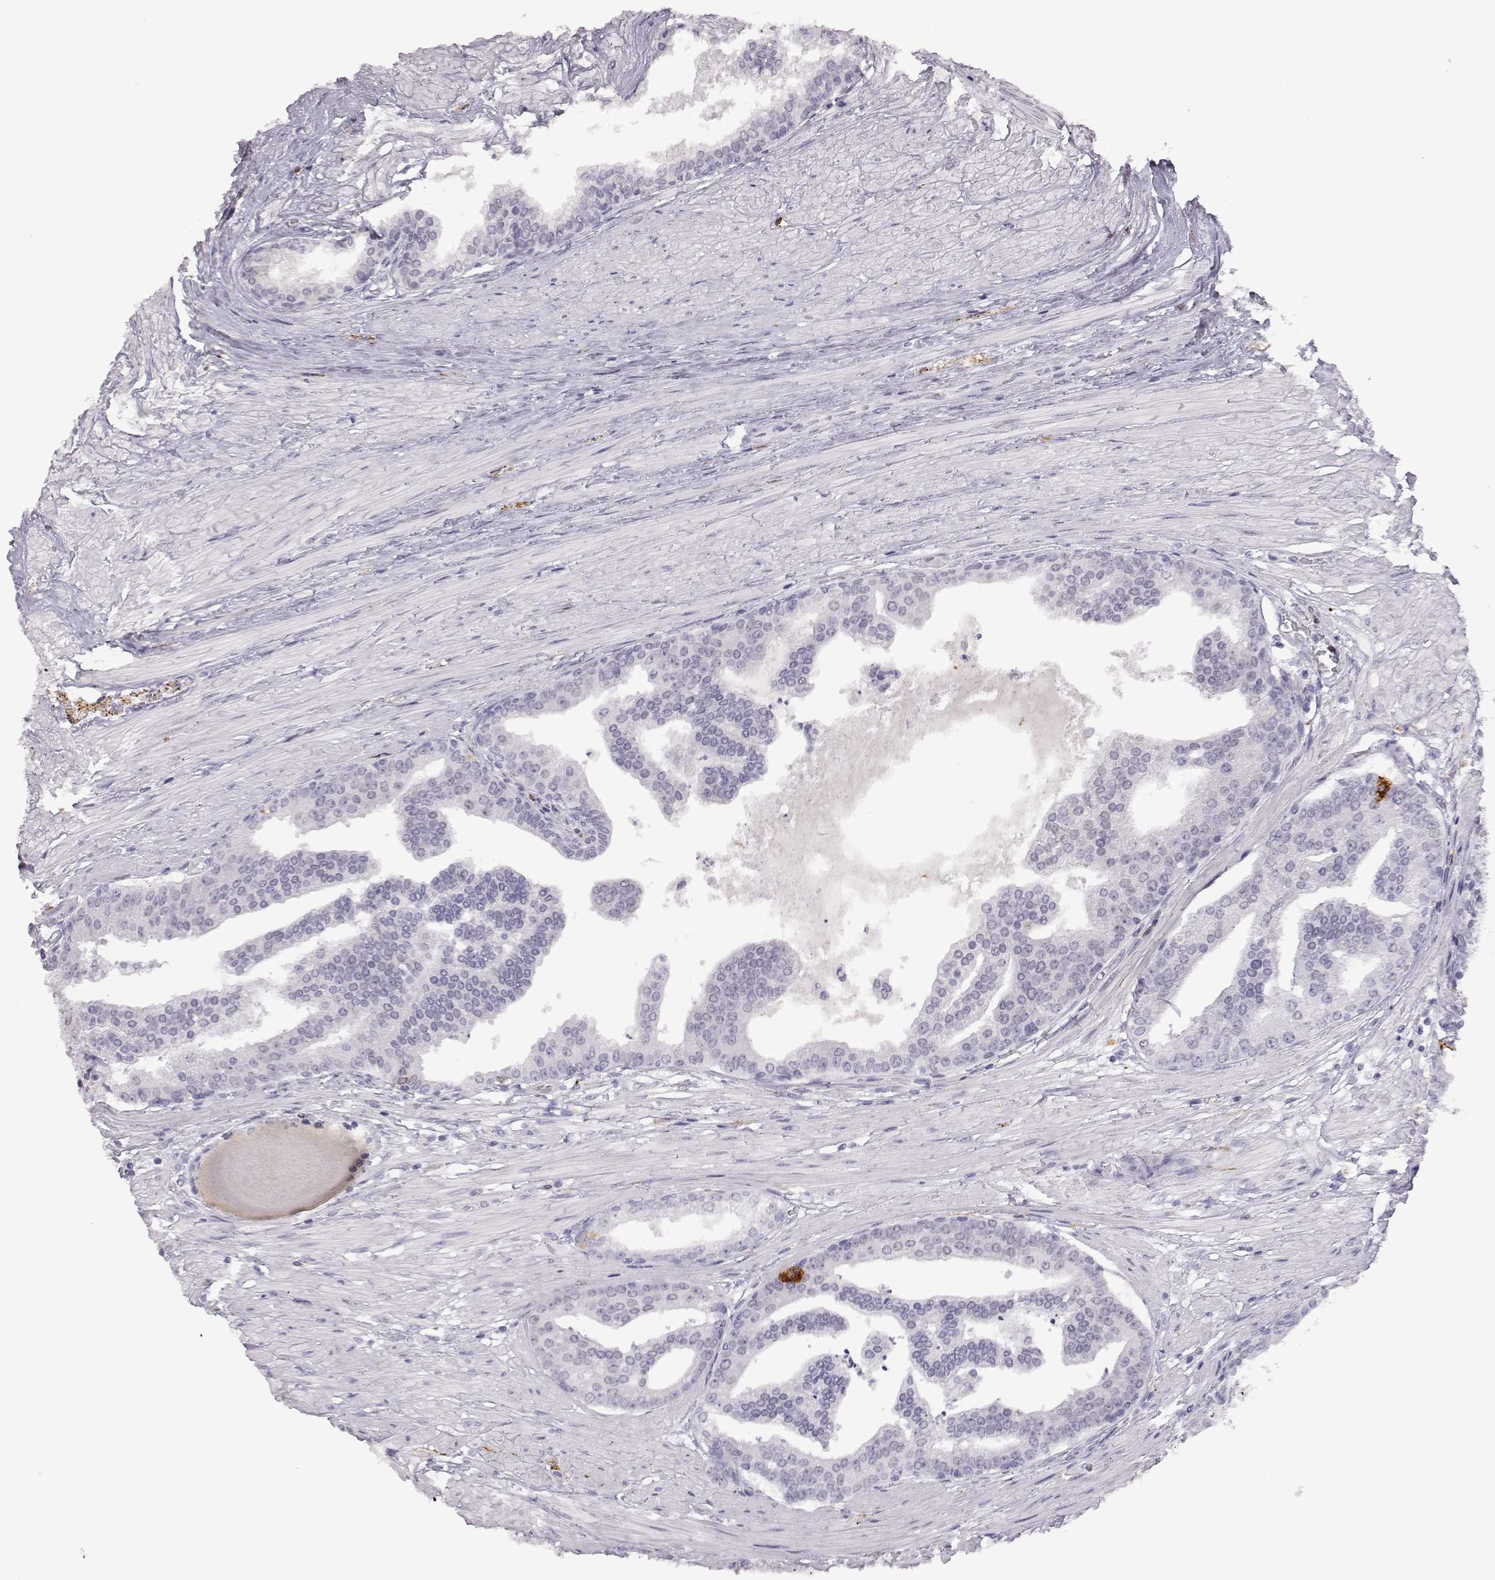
{"staining": {"intensity": "negative", "quantity": "none", "location": "none"}, "tissue": "prostate cancer", "cell_type": "Tumor cells", "image_type": "cancer", "snomed": [{"axis": "morphology", "description": "Adenocarcinoma, NOS"}, {"axis": "topography", "description": "Prostate and seminal vesicle, NOS"}, {"axis": "topography", "description": "Prostate"}], "caption": "There is no significant positivity in tumor cells of prostate cancer.", "gene": "VGF", "patient": {"sex": "male", "age": 44}}